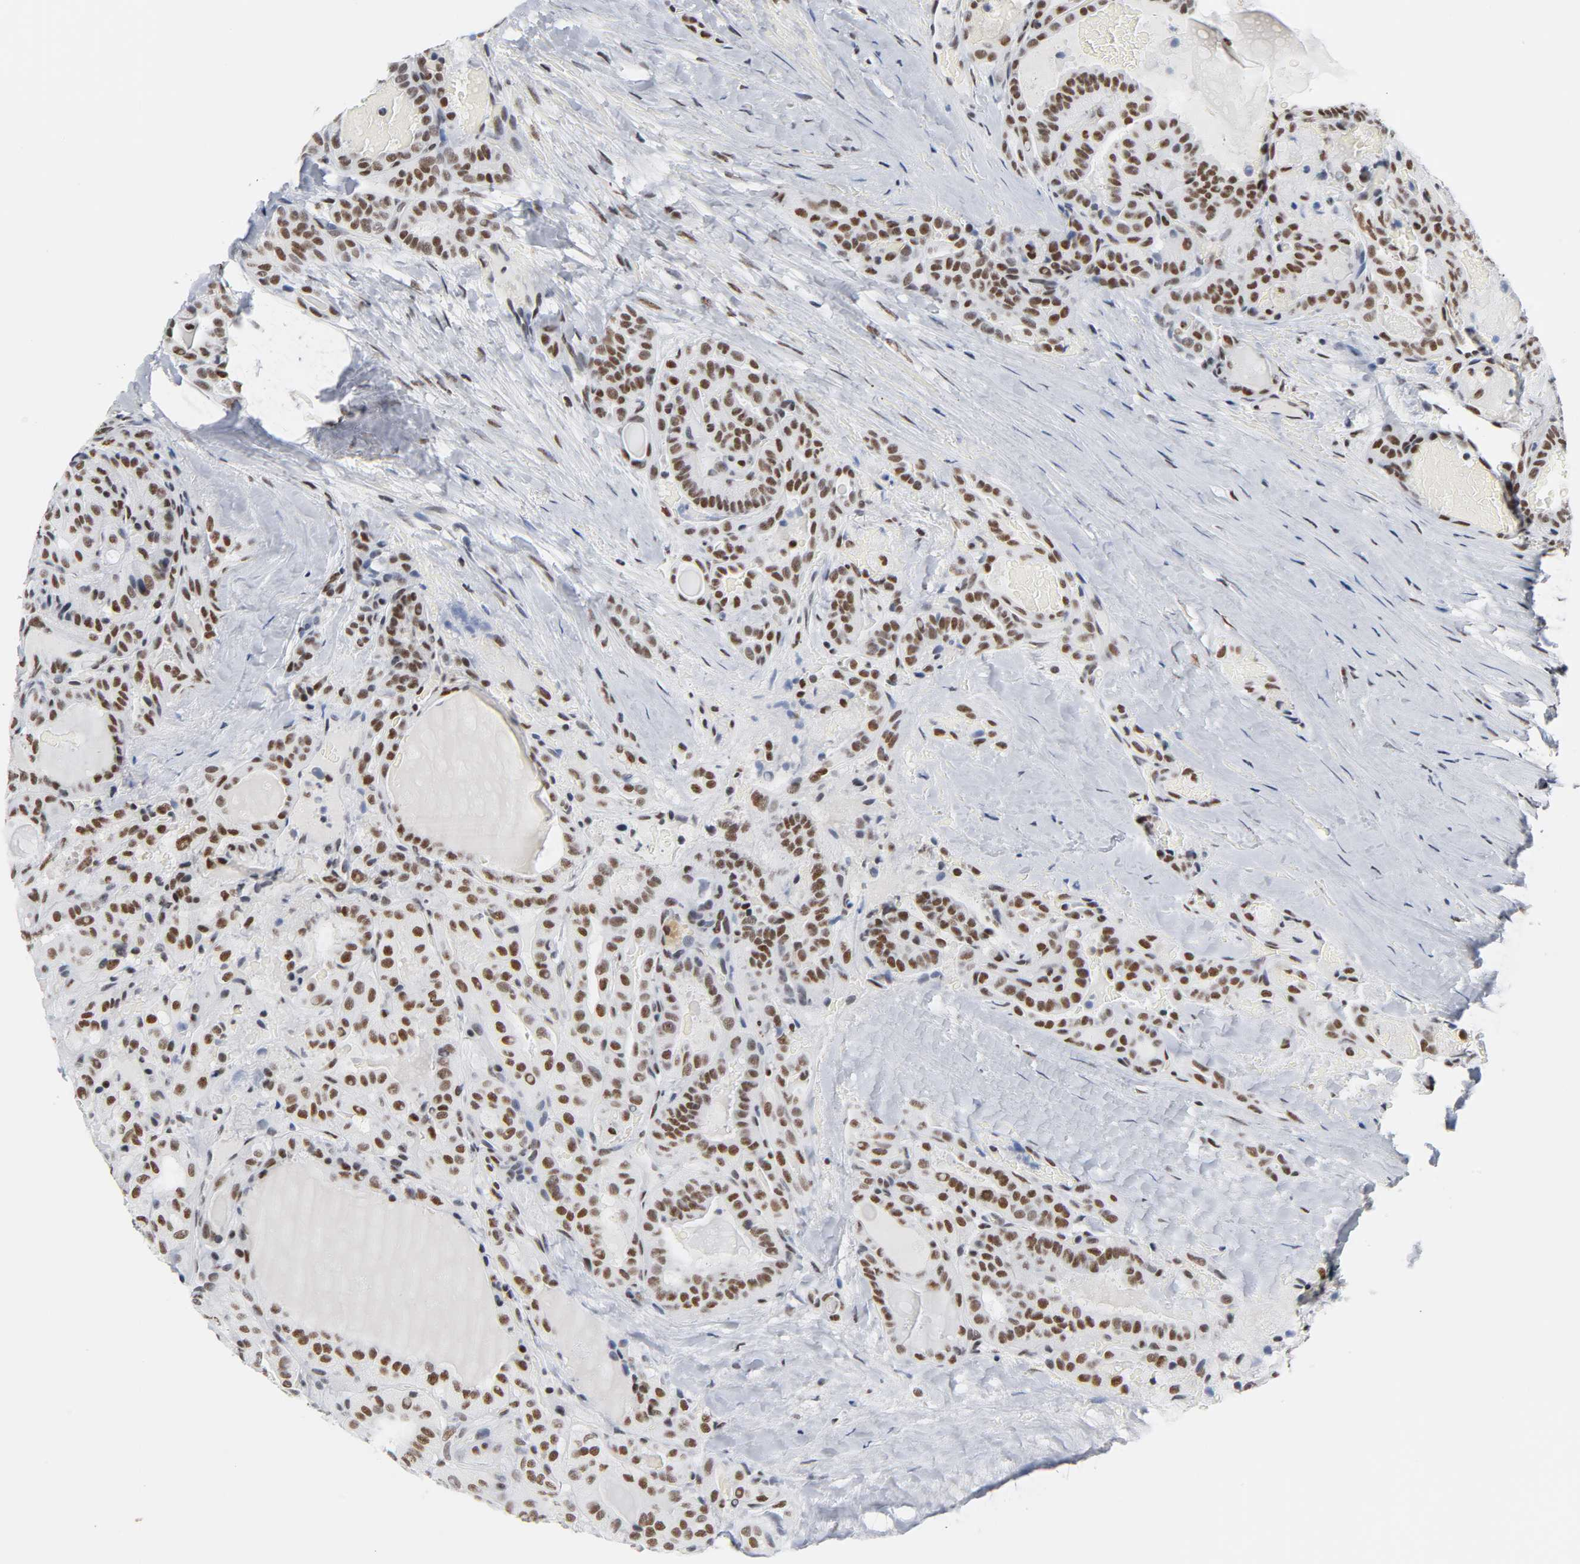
{"staining": {"intensity": "moderate", "quantity": ">75%", "location": "nuclear"}, "tissue": "thyroid cancer", "cell_type": "Tumor cells", "image_type": "cancer", "snomed": [{"axis": "morphology", "description": "Papillary adenocarcinoma, NOS"}, {"axis": "topography", "description": "Thyroid gland"}], "caption": "The photomicrograph shows immunohistochemical staining of papillary adenocarcinoma (thyroid). There is moderate nuclear expression is present in approximately >75% of tumor cells.", "gene": "CSTF2", "patient": {"sex": "male", "age": 77}}